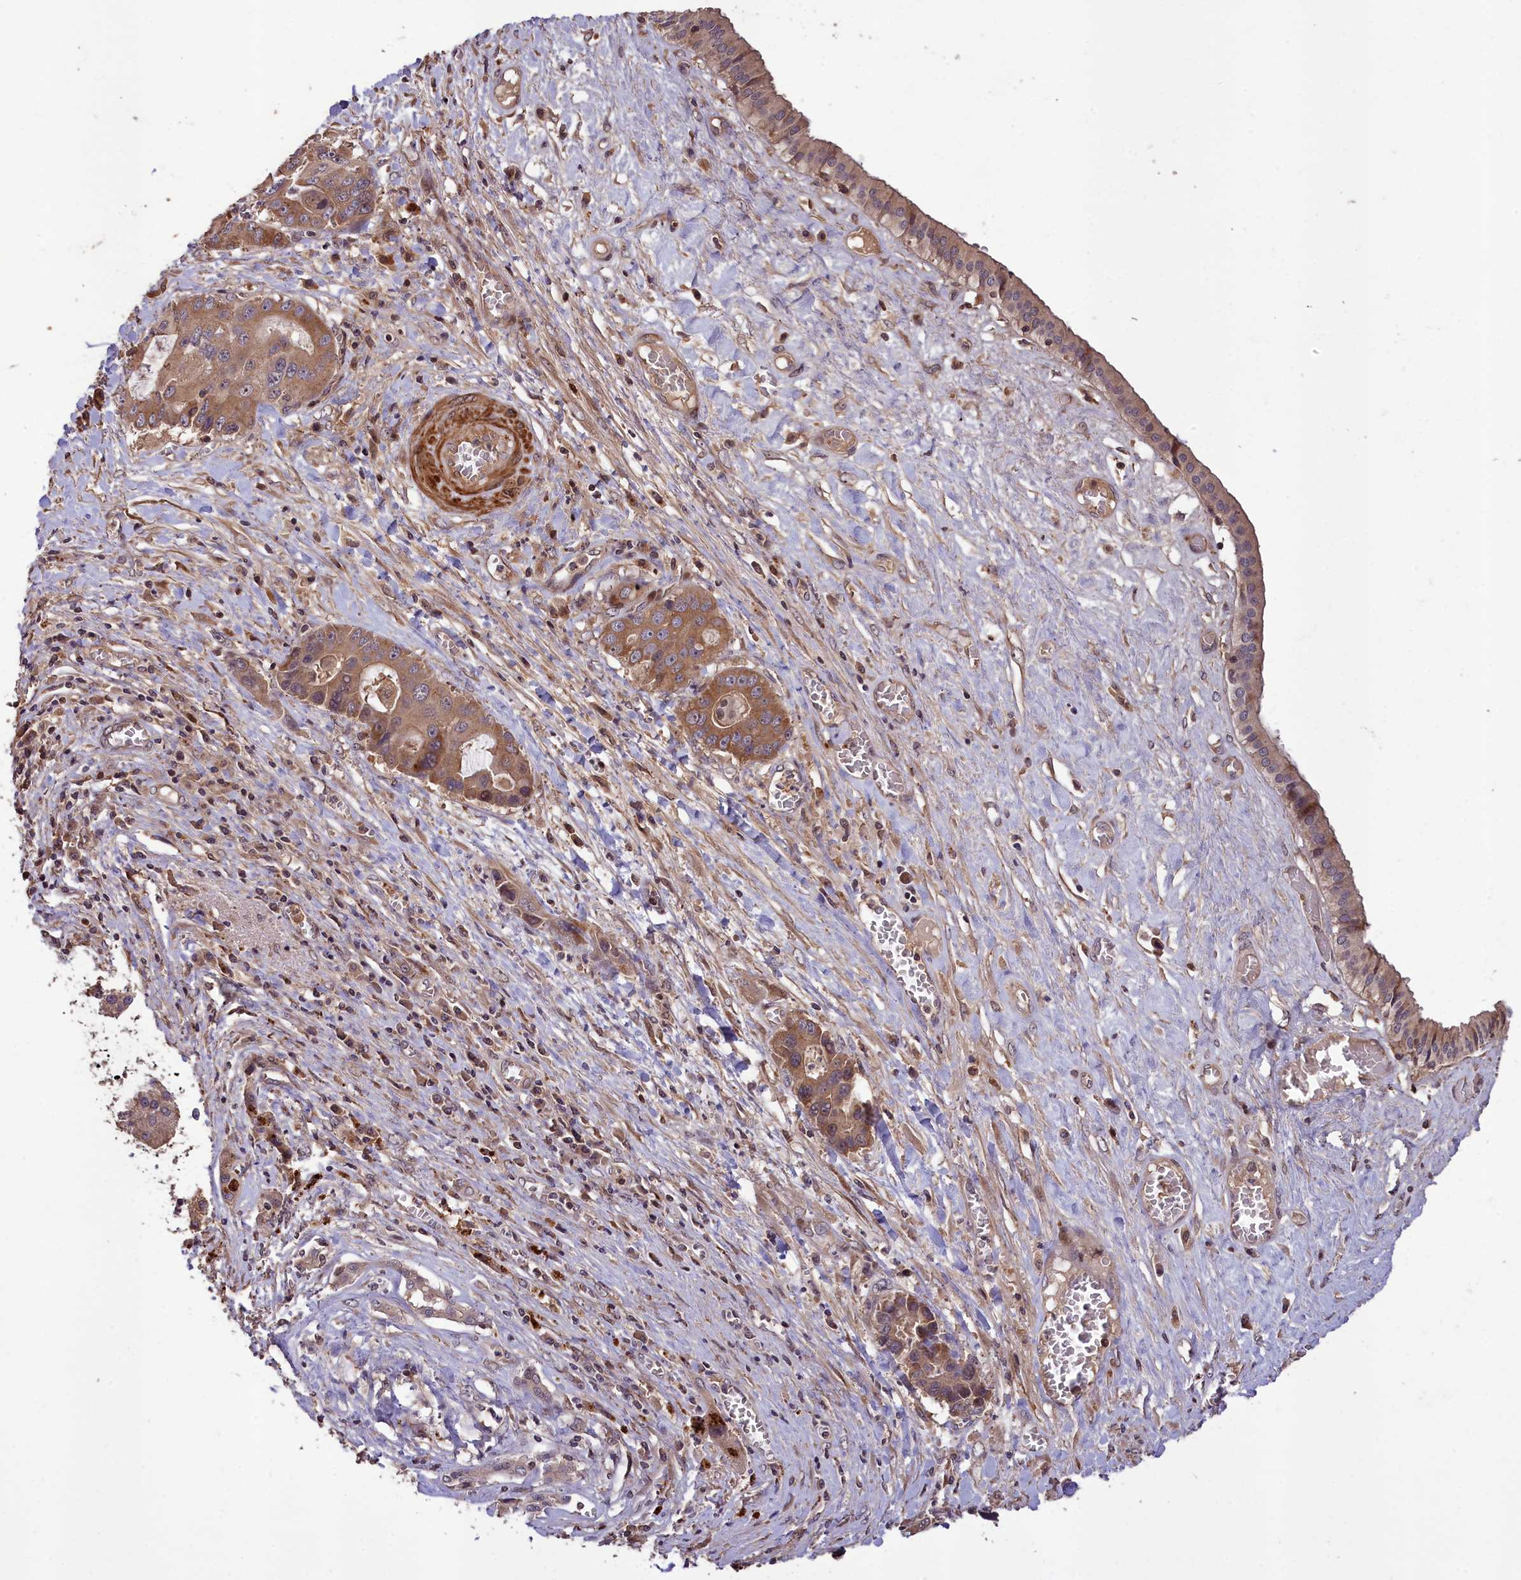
{"staining": {"intensity": "moderate", "quantity": "25%-75%", "location": "cytoplasmic/membranous"}, "tissue": "liver cancer", "cell_type": "Tumor cells", "image_type": "cancer", "snomed": [{"axis": "morphology", "description": "Cholangiocarcinoma"}, {"axis": "topography", "description": "Liver"}], "caption": "Immunohistochemistry of human cholangiocarcinoma (liver) exhibits medium levels of moderate cytoplasmic/membranous staining in approximately 25%-75% of tumor cells.", "gene": "DNAJB9", "patient": {"sex": "male", "age": 67}}